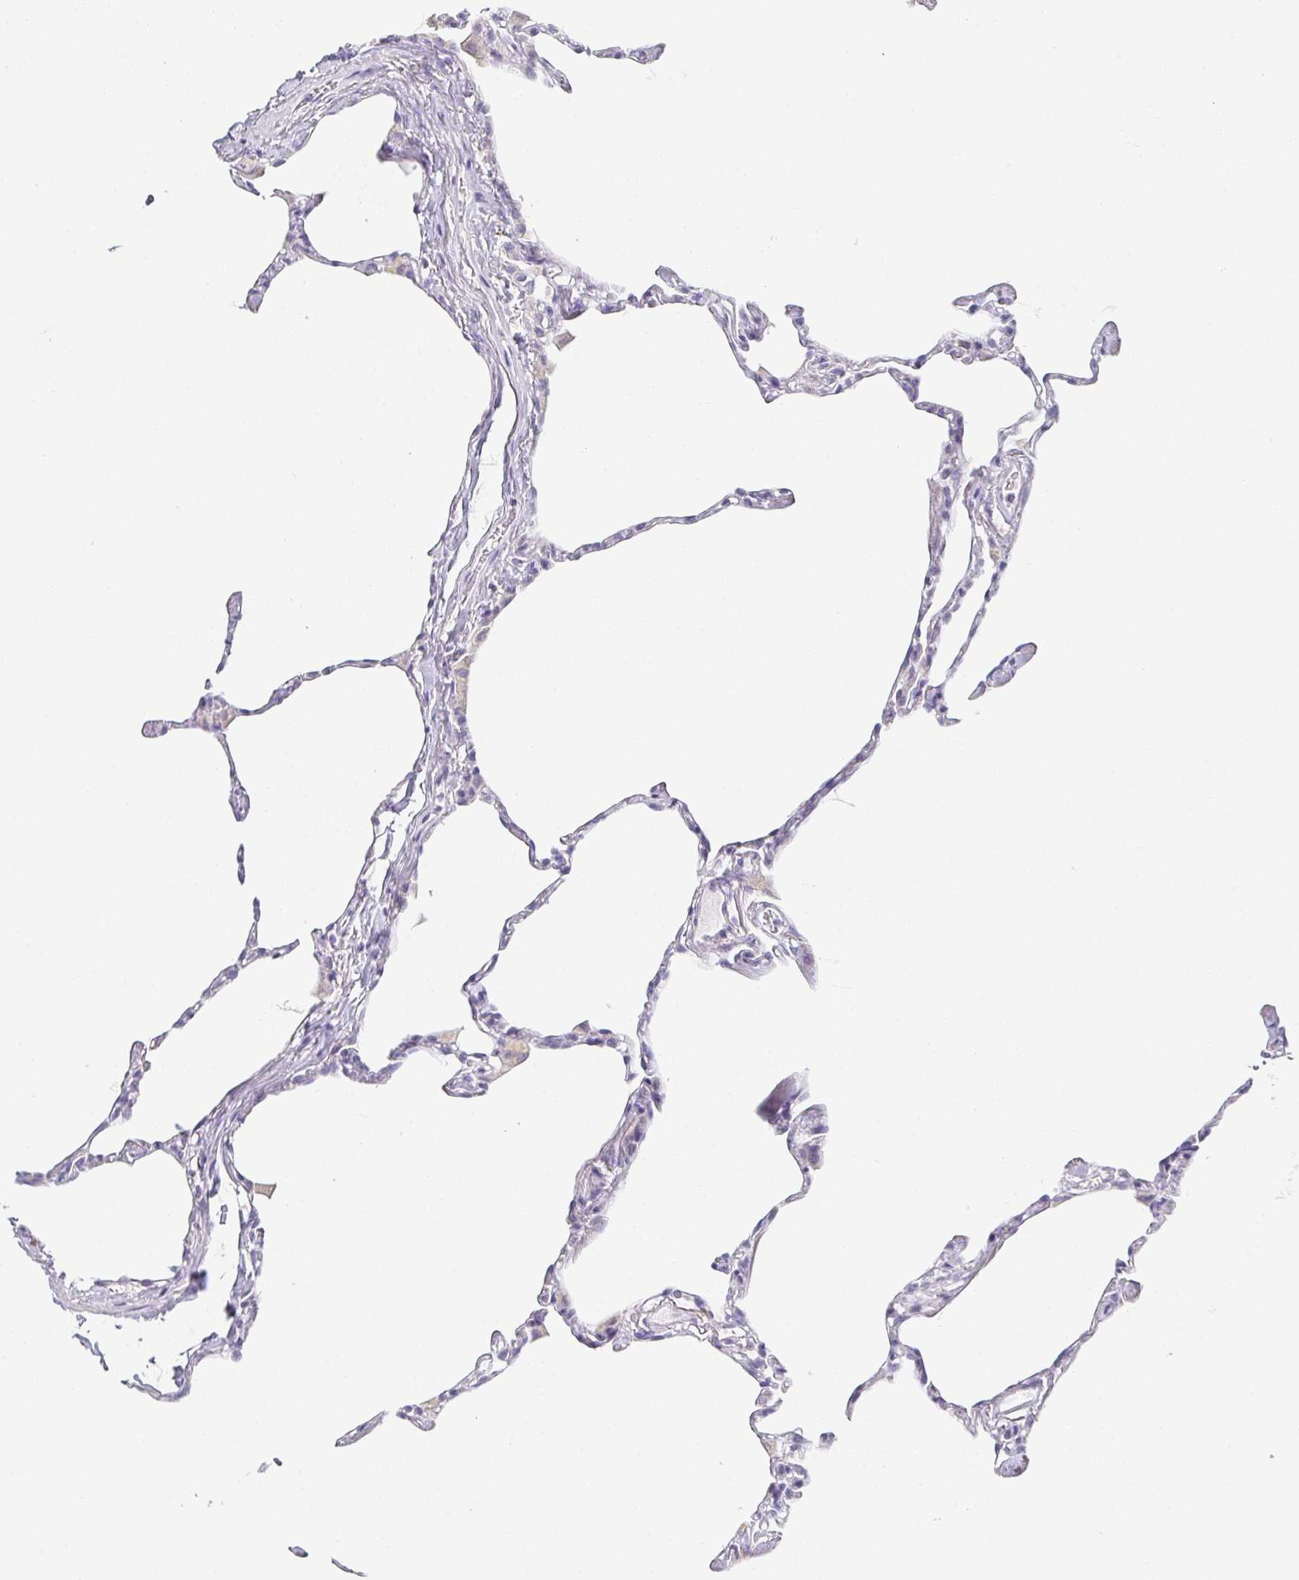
{"staining": {"intensity": "negative", "quantity": "none", "location": "none"}, "tissue": "lung", "cell_type": "Alveolar cells", "image_type": "normal", "snomed": [{"axis": "morphology", "description": "Normal tissue, NOS"}, {"axis": "topography", "description": "Lung"}], "caption": "Human lung stained for a protein using IHC displays no expression in alveolar cells.", "gene": "PRR27", "patient": {"sex": "male", "age": 65}}